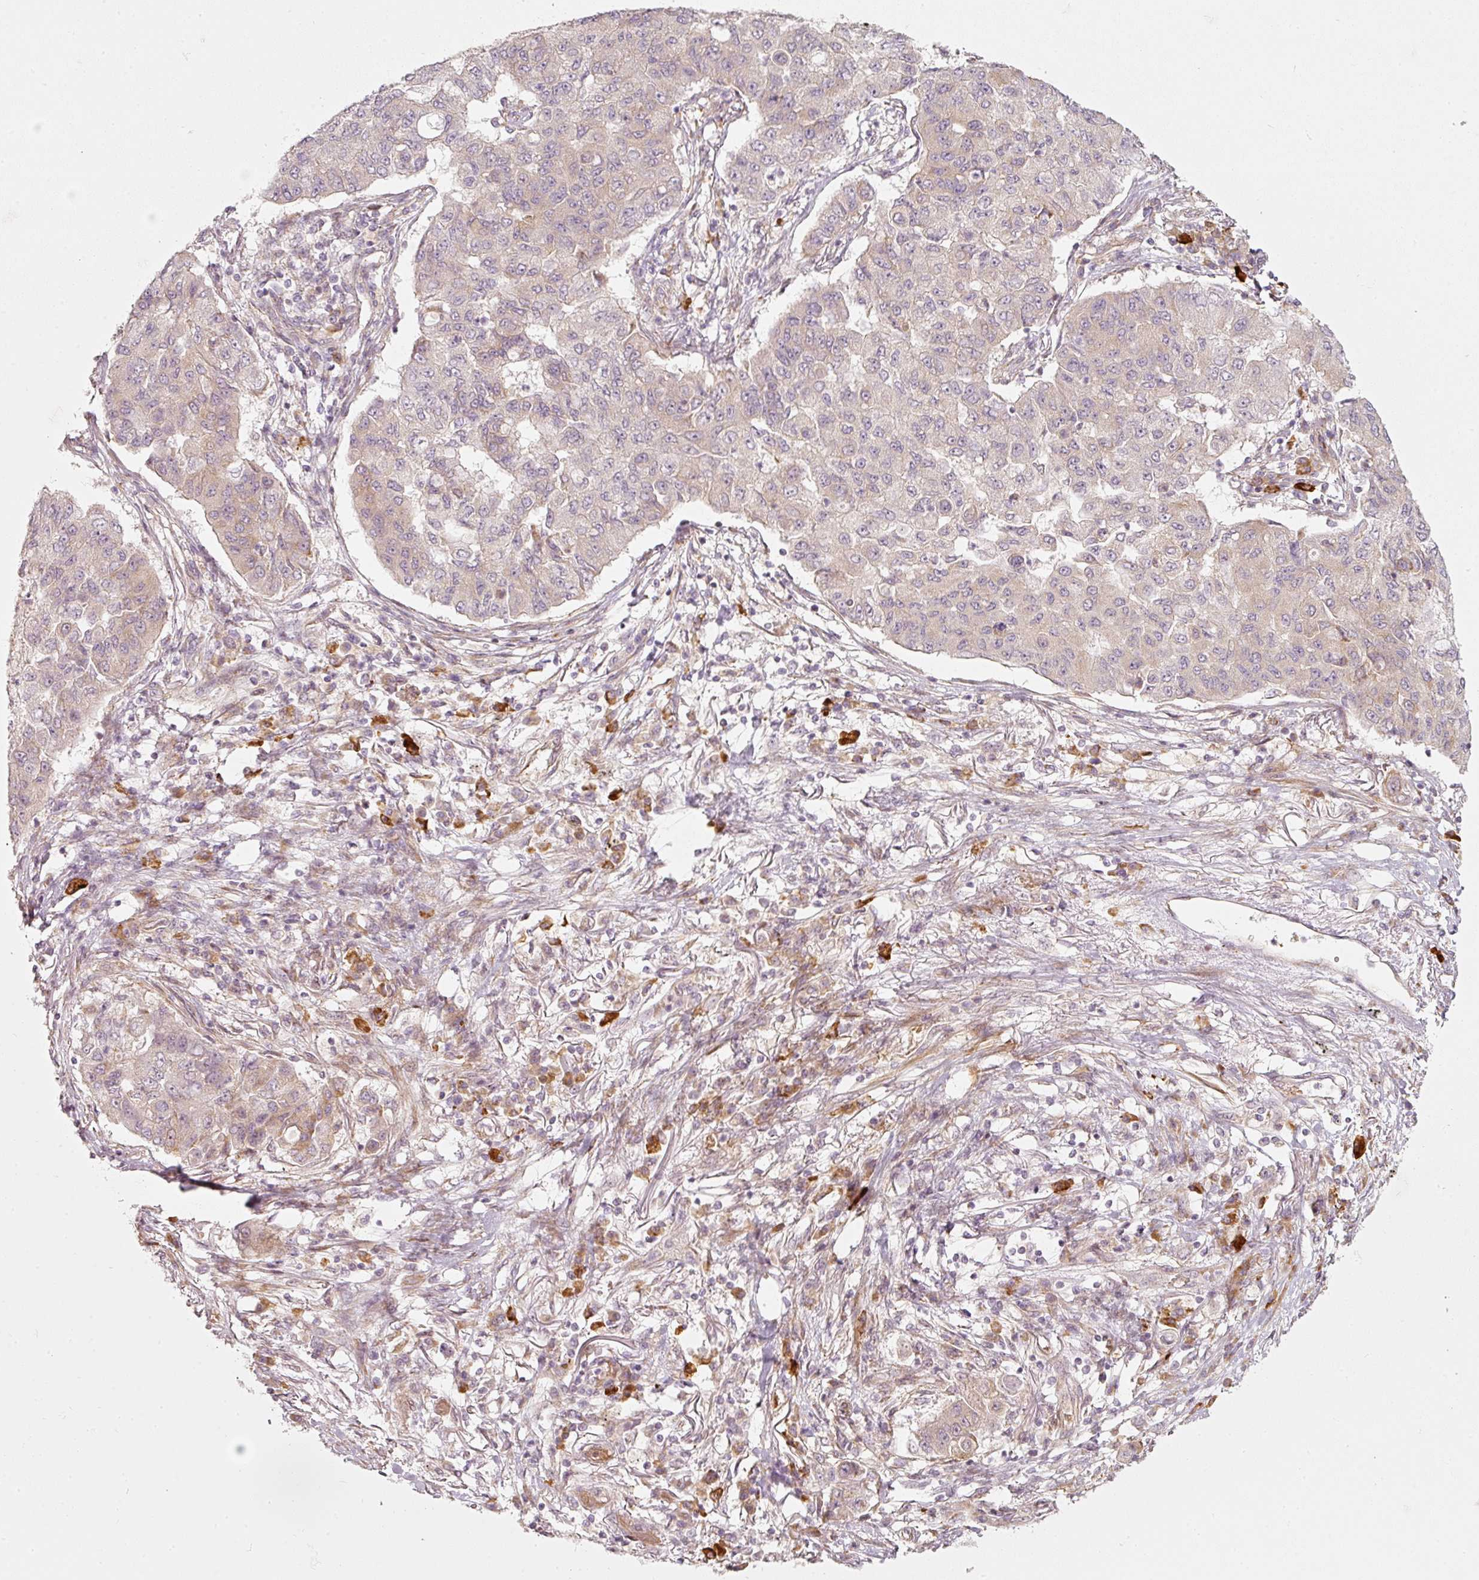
{"staining": {"intensity": "negative", "quantity": "none", "location": "none"}, "tissue": "lung cancer", "cell_type": "Tumor cells", "image_type": "cancer", "snomed": [{"axis": "morphology", "description": "Squamous cell carcinoma, NOS"}, {"axis": "topography", "description": "Lung"}], "caption": "High magnification brightfield microscopy of lung cancer stained with DAB (3,3'-diaminobenzidine) (brown) and counterstained with hematoxylin (blue): tumor cells show no significant staining.", "gene": "KCNQ1", "patient": {"sex": "male", "age": 74}}